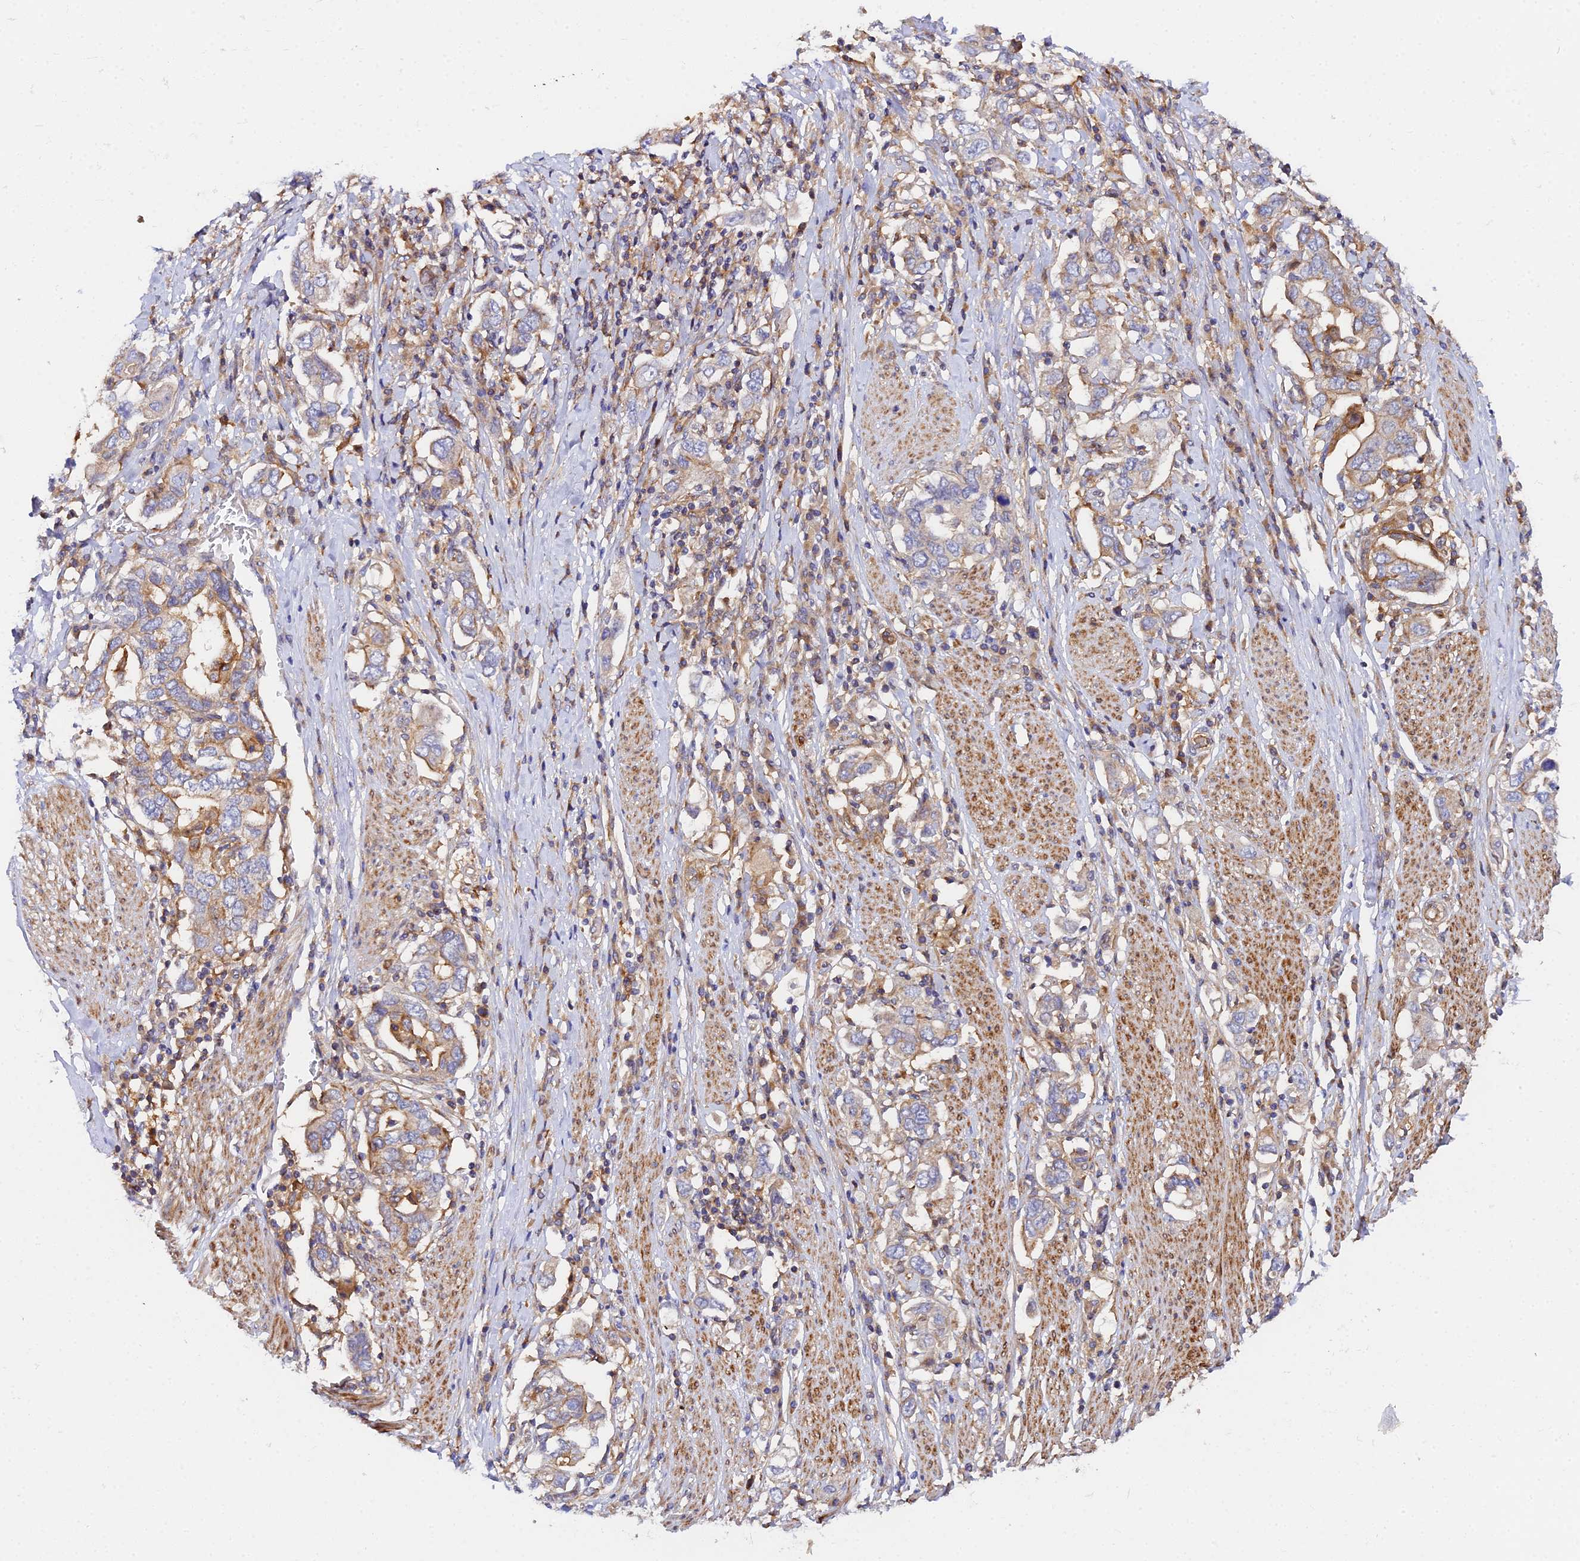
{"staining": {"intensity": "moderate", "quantity": "<25%", "location": "cytoplasmic/membranous"}, "tissue": "stomach cancer", "cell_type": "Tumor cells", "image_type": "cancer", "snomed": [{"axis": "morphology", "description": "Adenocarcinoma, NOS"}, {"axis": "topography", "description": "Stomach, upper"}, {"axis": "topography", "description": "Stomach"}], "caption": "Stomach cancer (adenocarcinoma) was stained to show a protein in brown. There is low levels of moderate cytoplasmic/membranous positivity in approximately <25% of tumor cells.", "gene": "GNG5B", "patient": {"sex": "male", "age": 62}}